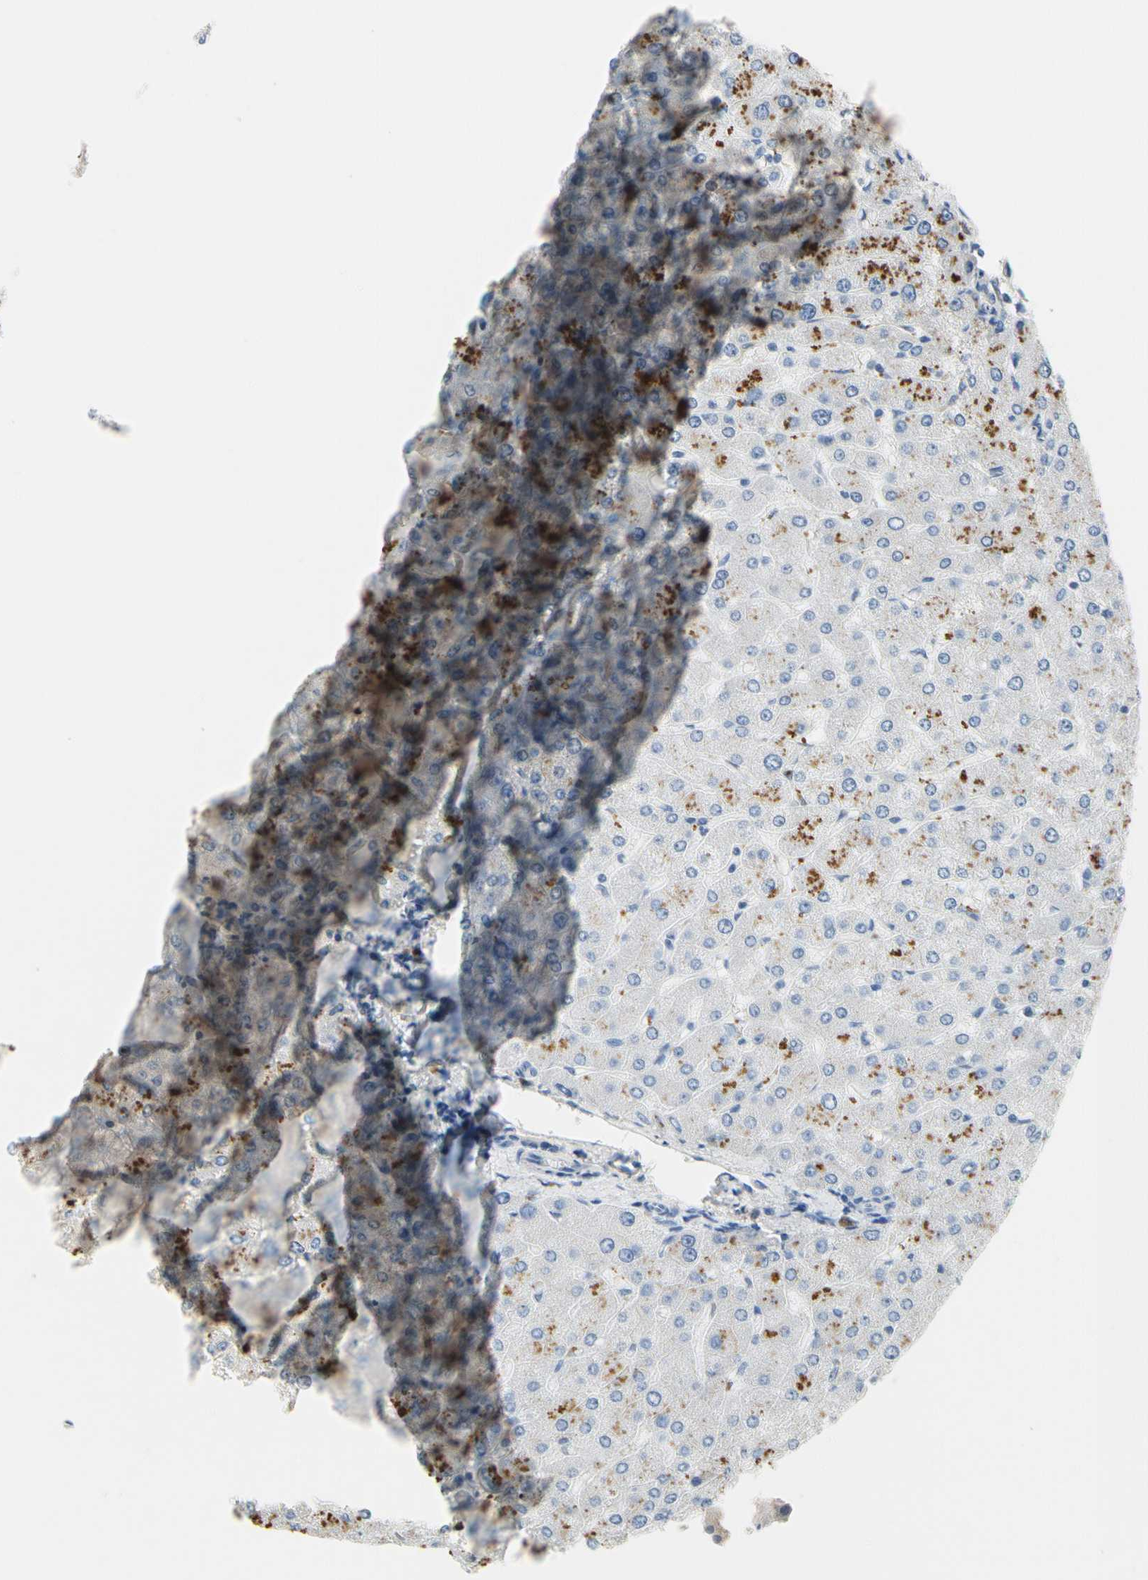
{"staining": {"intensity": "negative", "quantity": "none", "location": "none"}, "tissue": "liver", "cell_type": "Cholangiocytes", "image_type": "normal", "snomed": [{"axis": "morphology", "description": "Normal tissue, NOS"}, {"axis": "topography", "description": "Liver"}], "caption": "High magnification brightfield microscopy of normal liver stained with DAB (3,3'-diaminobenzidine) (brown) and counterstained with hematoxylin (blue): cholangiocytes show no significant positivity.", "gene": "ECRG4", "patient": {"sex": "male", "age": 55}}